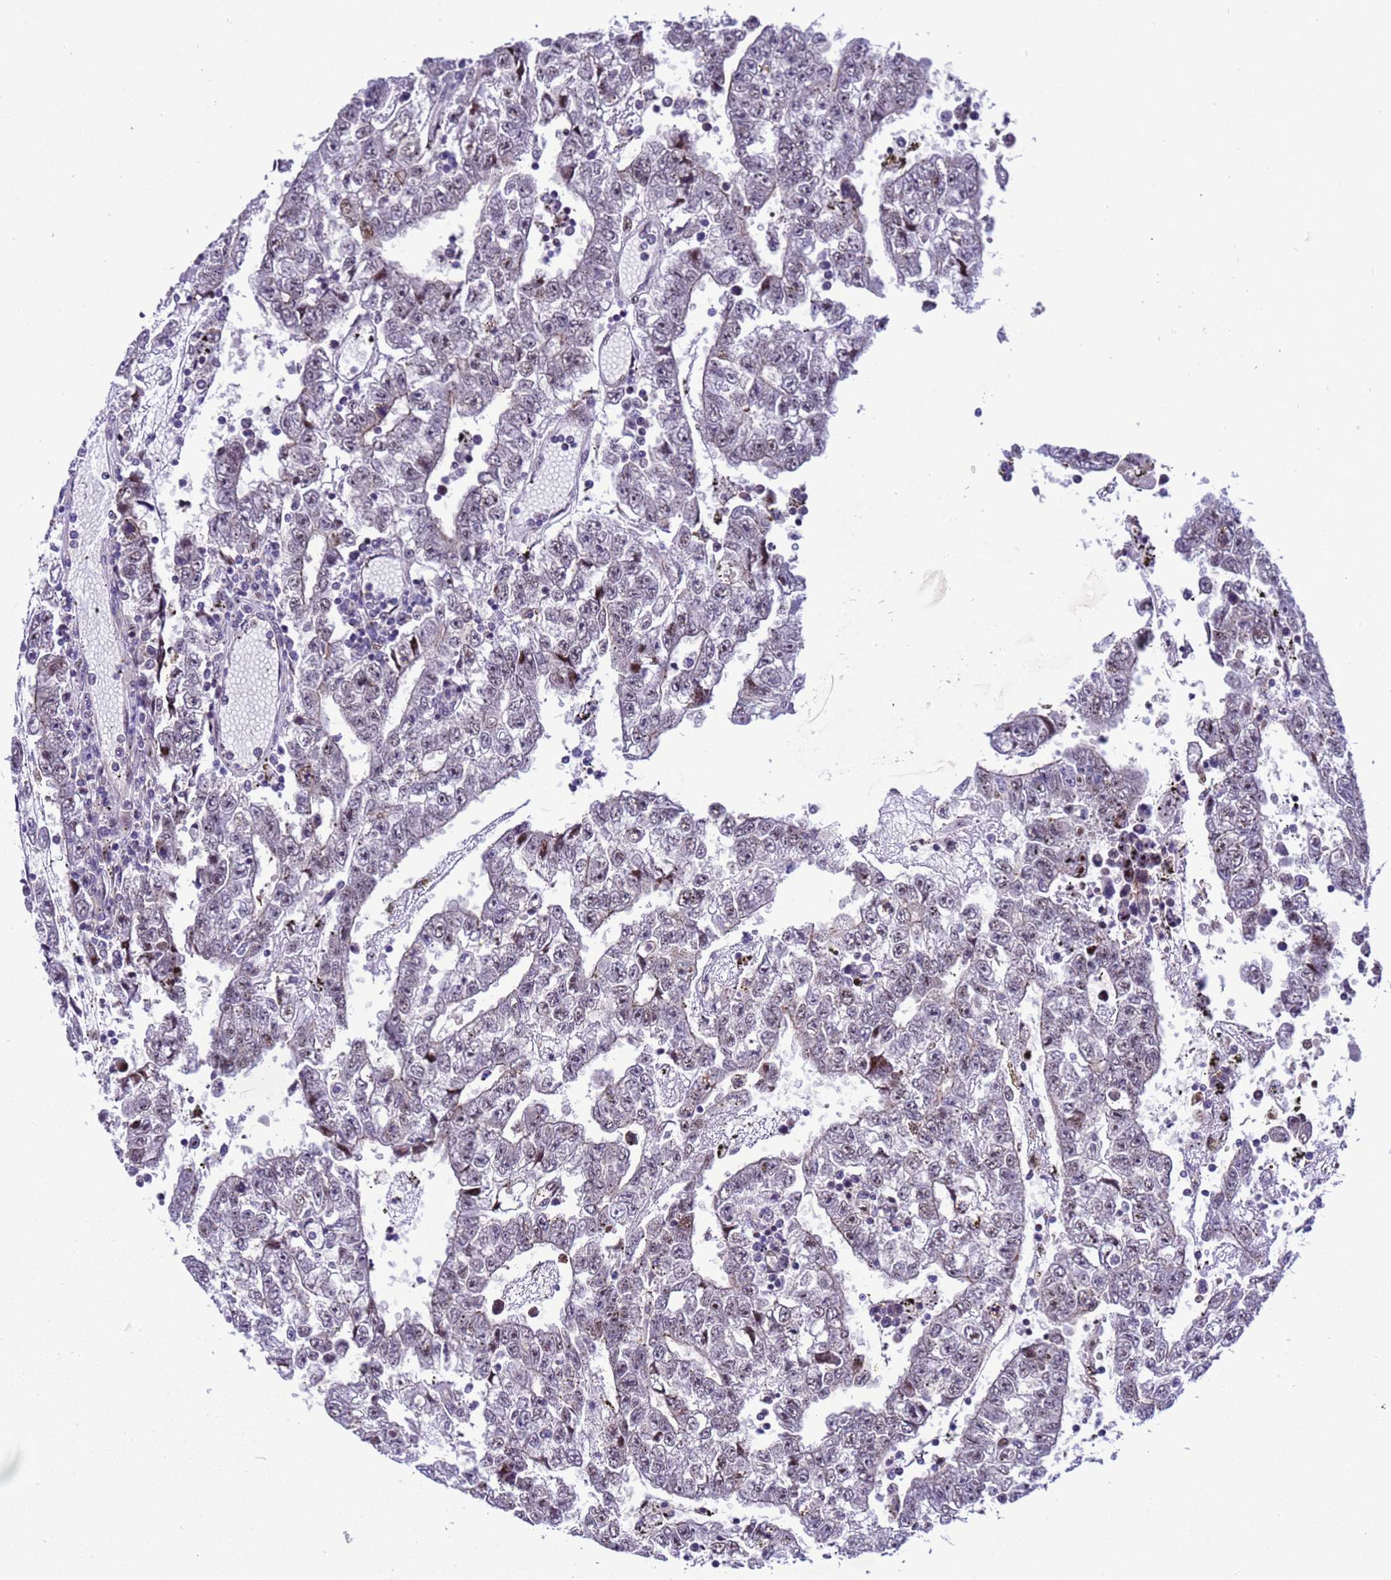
{"staining": {"intensity": "weak", "quantity": "25%-75%", "location": "nuclear"}, "tissue": "testis cancer", "cell_type": "Tumor cells", "image_type": "cancer", "snomed": [{"axis": "morphology", "description": "Carcinoma, Embryonal, NOS"}, {"axis": "topography", "description": "Testis"}], "caption": "Immunohistochemistry (DAB) staining of embryonal carcinoma (testis) demonstrates weak nuclear protein staining in about 25%-75% of tumor cells. The protein is shown in brown color, while the nuclei are stained blue.", "gene": "RASD1", "patient": {"sex": "male", "age": 25}}